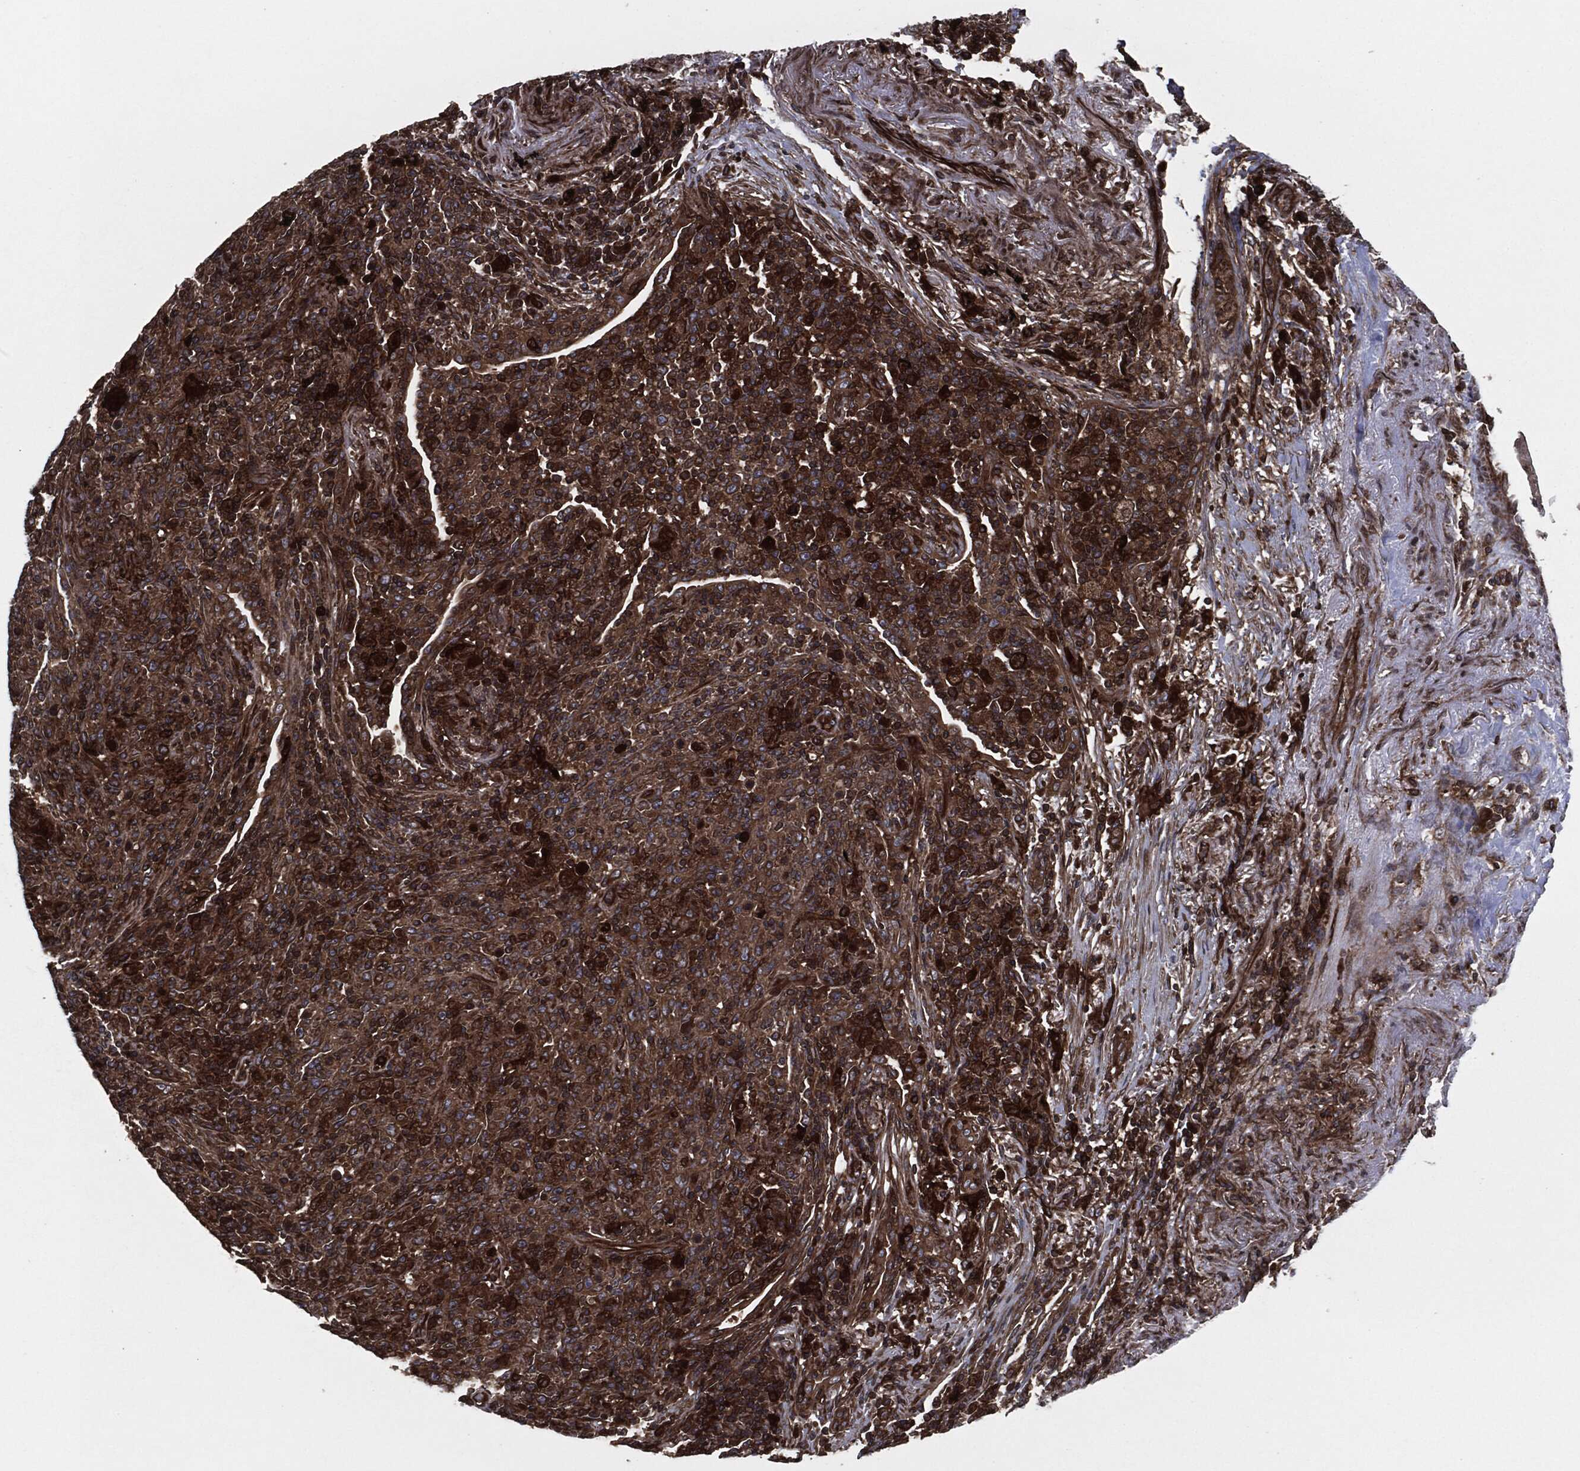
{"staining": {"intensity": "strong", "quantity": ">75%", "location": "cytoplasmic/membranous"}, "tissue": "lymphoma", "cell_type": "Tumor cells", "image_type": "cancer", "snomed": [{"axis": "morphology", "description": "Malignant lymphoma, non-Hodgkin's type, High grade"}, {"axis": "topography", "description": "Lung"}], "caption": "Immunohistochemistry (IHC) micrograph of neoplastic tissue: malignant lymphoma, non-Hodgkin's type (high-grade) stained using IHC demonstrates high levels of strong protein expression localized specifically in the cytoplasmic/membranous of tumor cells, appearing as a cytoplasmic/membranous brown color.", "gene": "RAP1GDS1", "patient": {"sex": "male", "age": 79}}